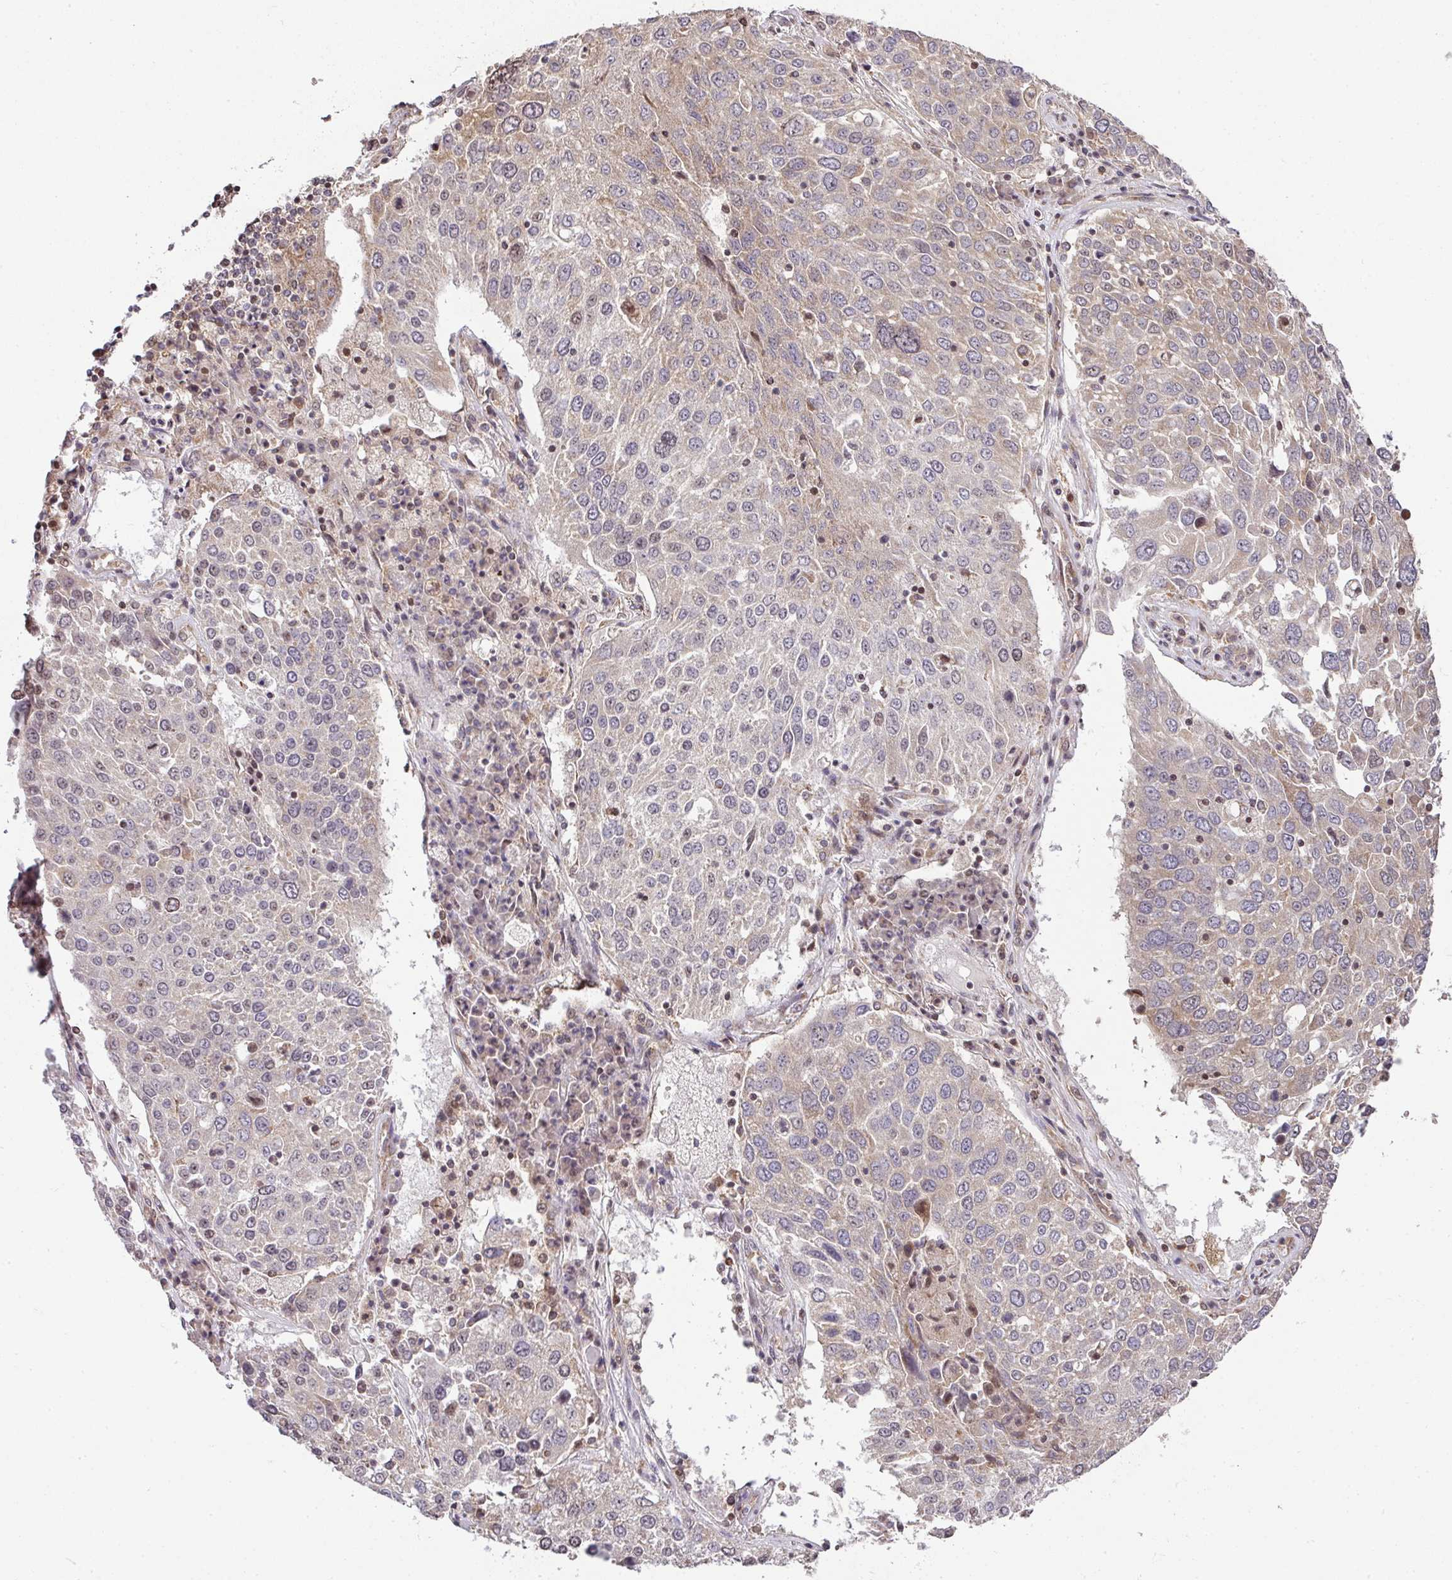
{"staining": {"intensity": "weak", "quantity": "<25%", "location": "cytoplasmic/membranous"}, "tissue": "lung cancer", "cell_type": "Tumor cells", "image_type": "cancer", "snomed": [{"axis": "morphology", "description": "Squamous cell carcinoma, NOS"}, {"axis": "topography", "description": "Lung"}], "caption": "Histopathology image shows no significant protein positivity in tumor cells of lung cancer. (DAB (3,3'-diaminobenzidine) immunohistochemistry visualized using brightfield microscopy, high magnification).", "gene": "PLK1", "patient": {"sex": "male", "age": 65}}